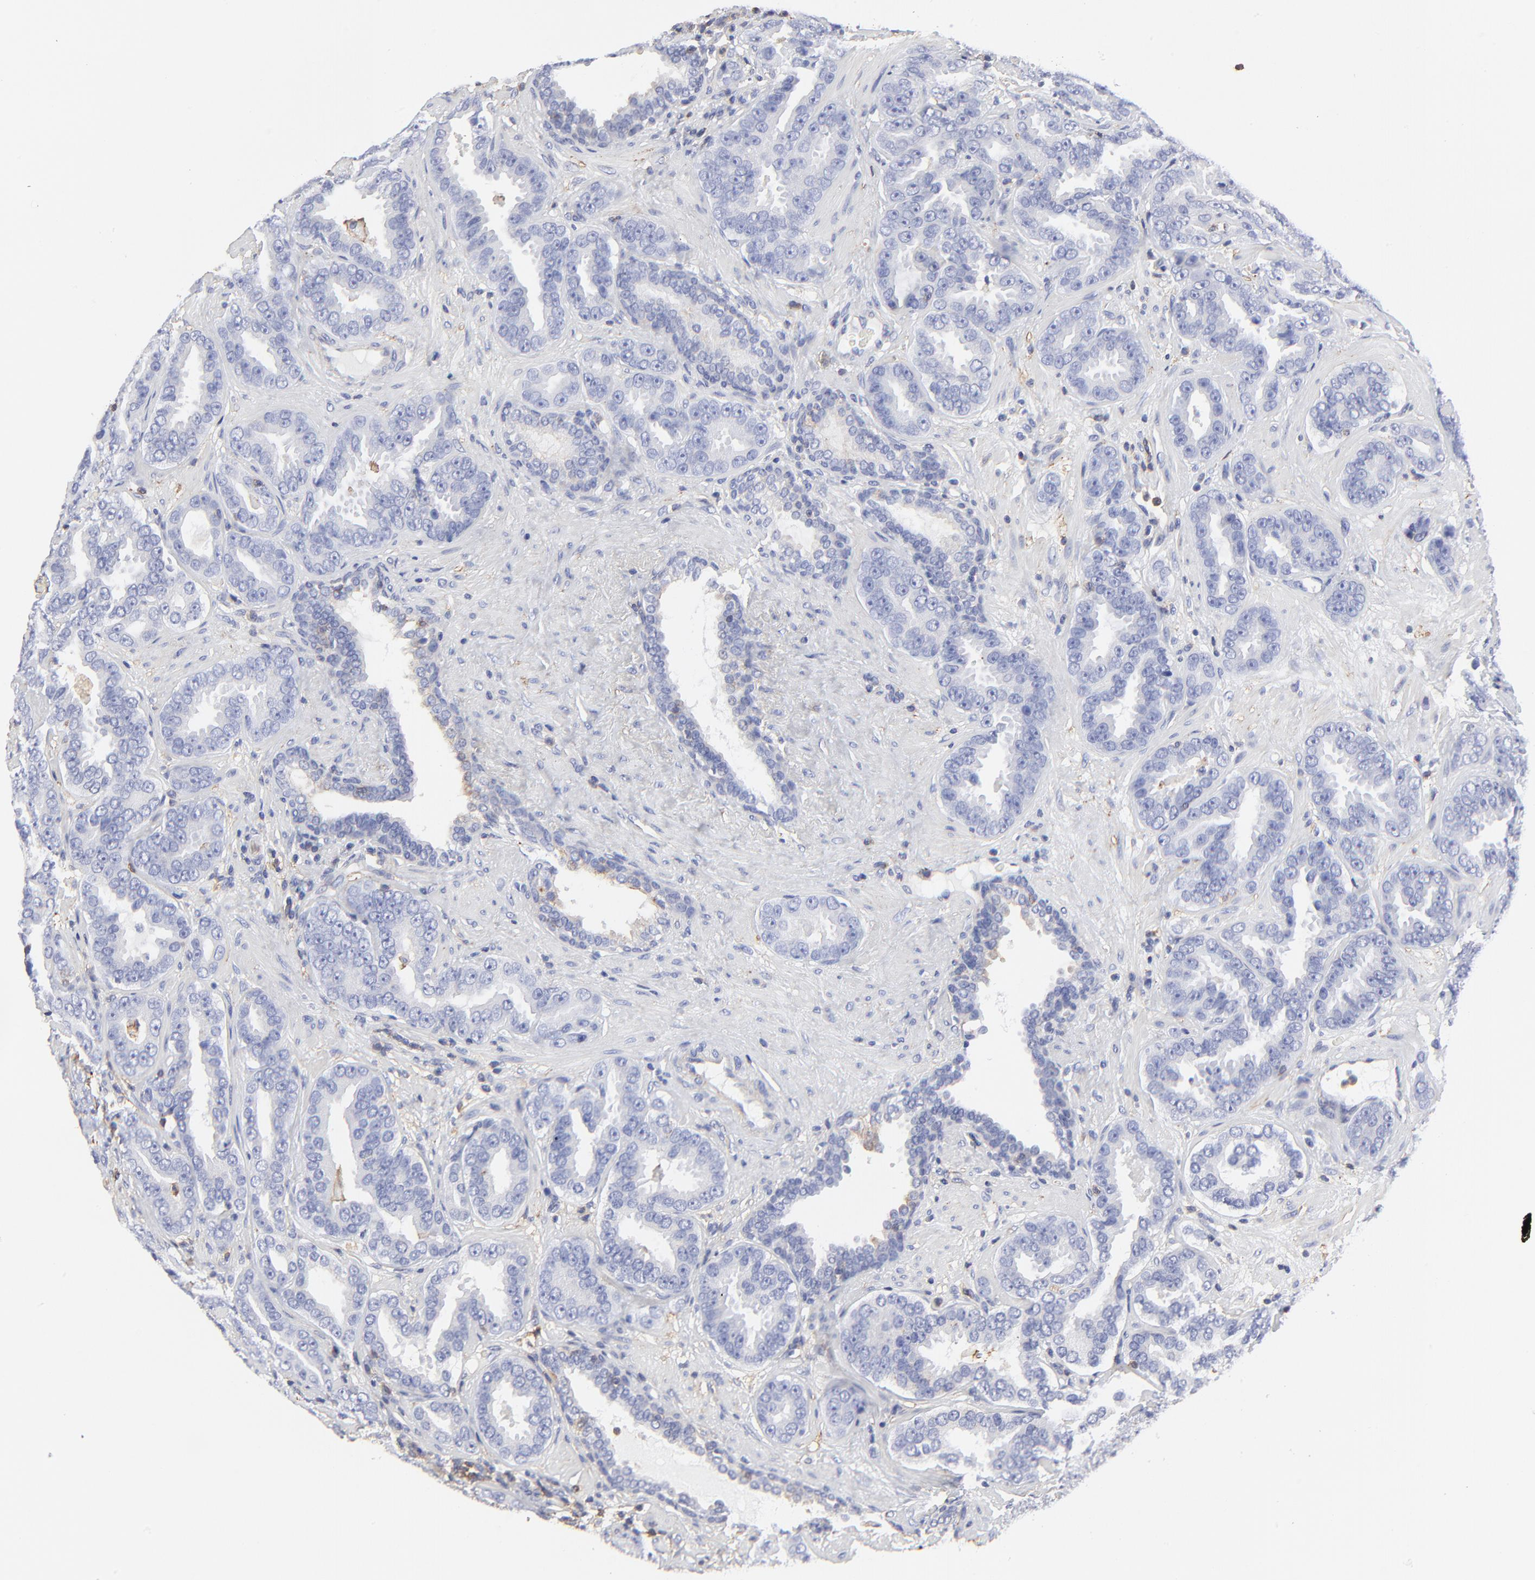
{"staining": {"intensity": "negative", "quantity": "none", "location": "none"}, "tissue": "prostate cancer", "cell_type": "Tumor cells", "image_type": "cancer", "snomed": [{"axis": "morphology", "description": "Adenocarcinoma, Low grade"}, {"axis": "topography", "description": "Prostate"}], "caption": "Tumor cells are negative for brown protein staining in prostate cancer. (Brightfield microscopy of DAB (3,3'-diaminobenzidine) immunohistochemistry at high magnification).", "gene": "ANXA6", "patient": {"sex": "male", "age": 59}}